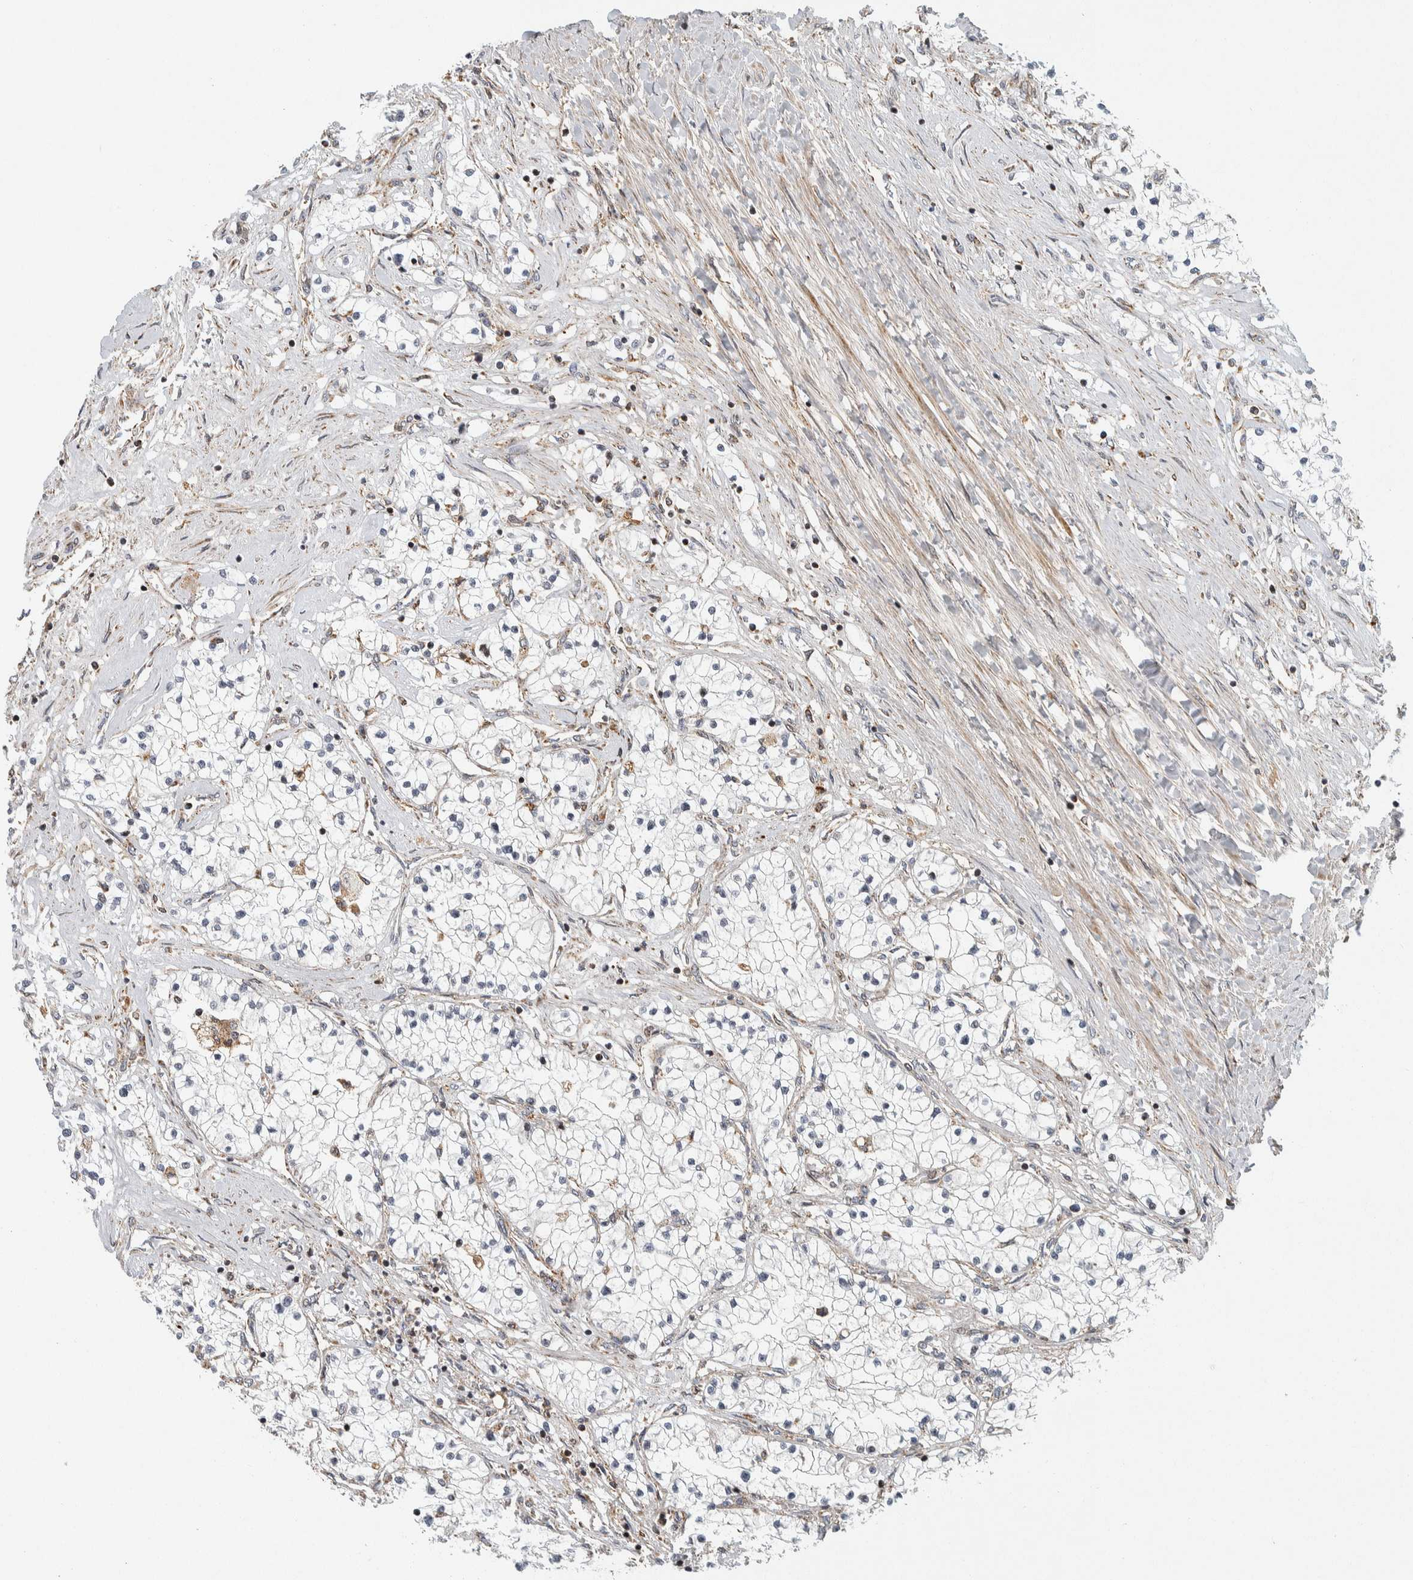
{"staining": {"intensity": "weak", "quantity": "<25%", "location": "cytoplasmic/membranous"}, "tissue": "renal cancer", "cell_type": "Tumor cells", "image_type": "cancer", "snomed": [{"axis": "morphology", "description": "Adenocarcinoma, NOS"}, {"axis": "topography", "description": "Kidney"}], "caption": "The photomicrograph exhibits no significant positivity in tumor cells of renal adenocarcinoma.", "gene": "AFP", "patient": {"sex": "male", "age": 68}}